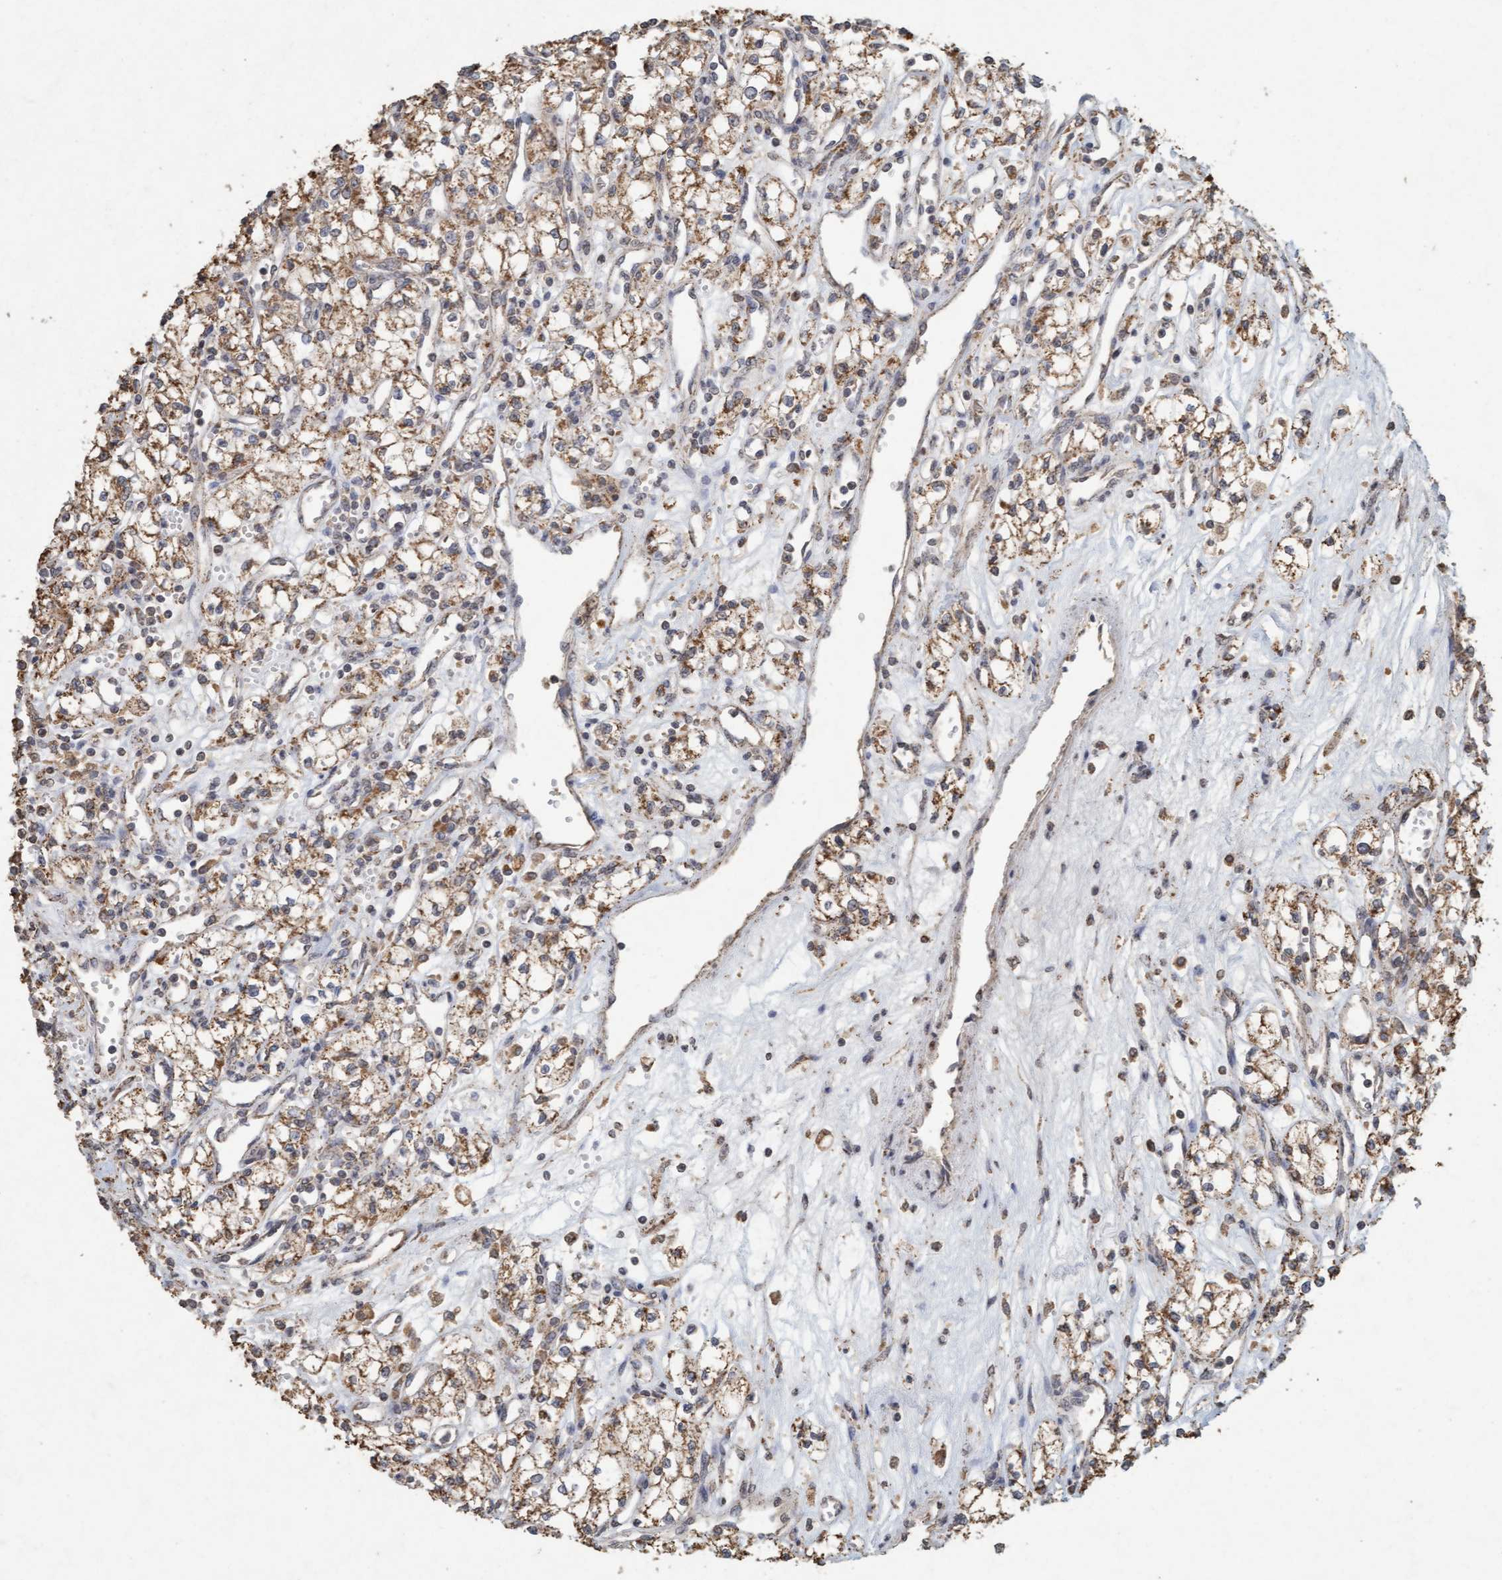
{"staining": {"intensity": "weak", "quantity": ">75%", "location": "cytoplasmic/membranous"}, "tissue": "renal cancer", "cell_type": "Tumor cells", "image_type": "cancer", "snomed": [{"axis": "morphology", "description": "Adenocarcinoma, NOS"}, {"axis": "topography", "description": "Kidney"}], "caption": "Tumor cells reveal weak cytoplasmic/membranous staining in approximately >75% of cells in renal cancer.", "gene": "VSIG8", "patient": {"sex": "male", "age": 59}}